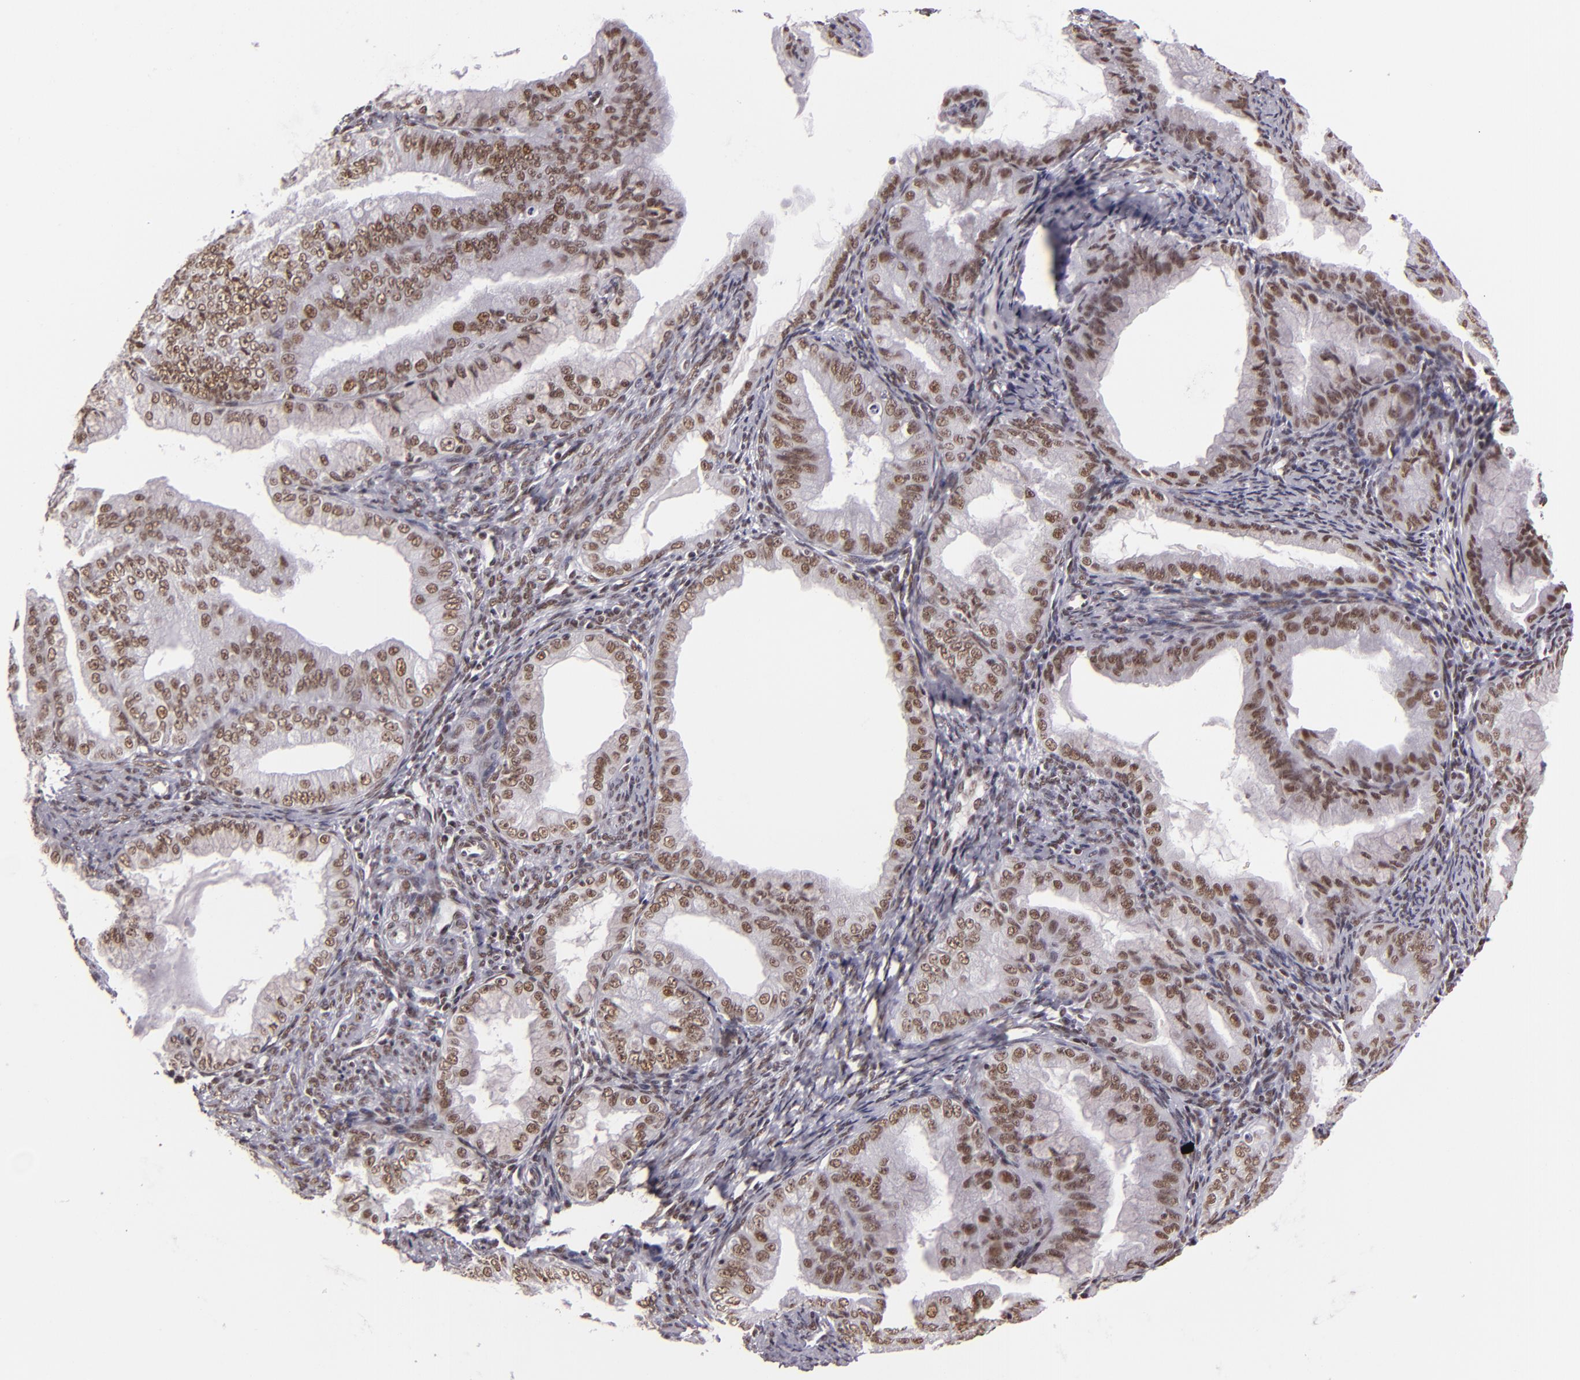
{"staining": {"intensity": "moderate", "quantity": ">75%", "location": "nuclear"}, "tissue": "endometrial cancer", "cell_type": "Tumor cells", "image_type": "cancer", "snomed": [{"axis": "morphology", "description": "Adenocarcinoma, NOS"}, {"axis": "topography", "description": "Endometrium"}], "caption": "Protein staining displays moderate nuclear staining in about >75% of tumor cells in adenocarcinoma (endometrial).", "gene": "BRD8", "patient": {"sex": "female", "age": 76}}